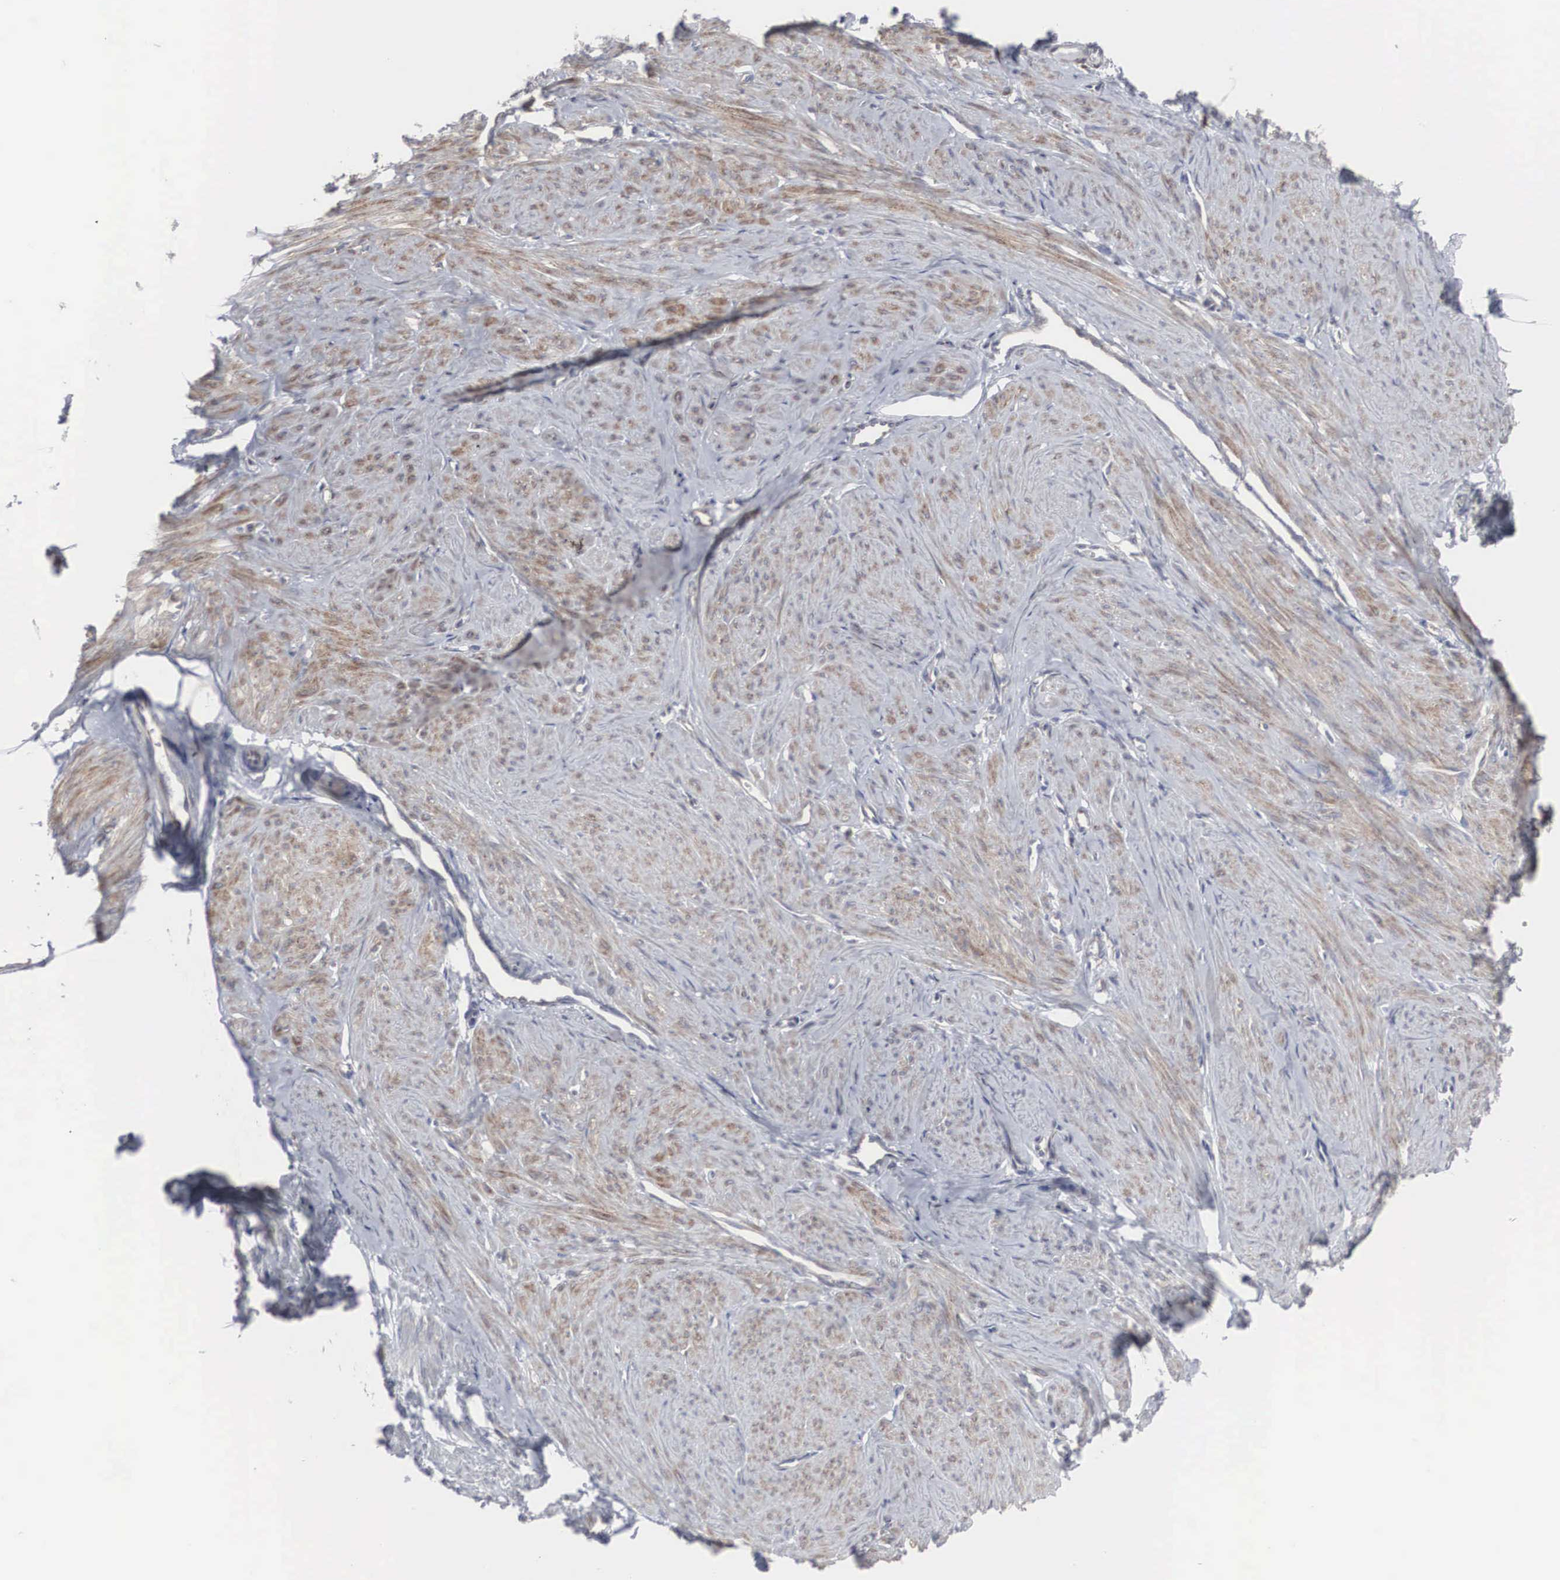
{"staining": {"intensity": "moderate", "quantity": "25%-75%", "location": "cytoplasmic/membranous"}, "tissue": "smooth muscle", "cell_type": "Smooth muscle cells", "image_type": "normal", "snomed": [{"axis": "morphology", "description": "Normal tissue, NOS"}, {"axis": "topography", "description": "Uterus"}], "caption": "Immunohistochemistry photomicrograph of unremarkable smooth muscle stained for a protein (brown), which shows medium levels of moderate cytoplasmic/membranous positivity in about 25%-75% of smooth muscle cells.", "gene": "CTAGE15", "patient": {"sex": "female", "age": 45}}